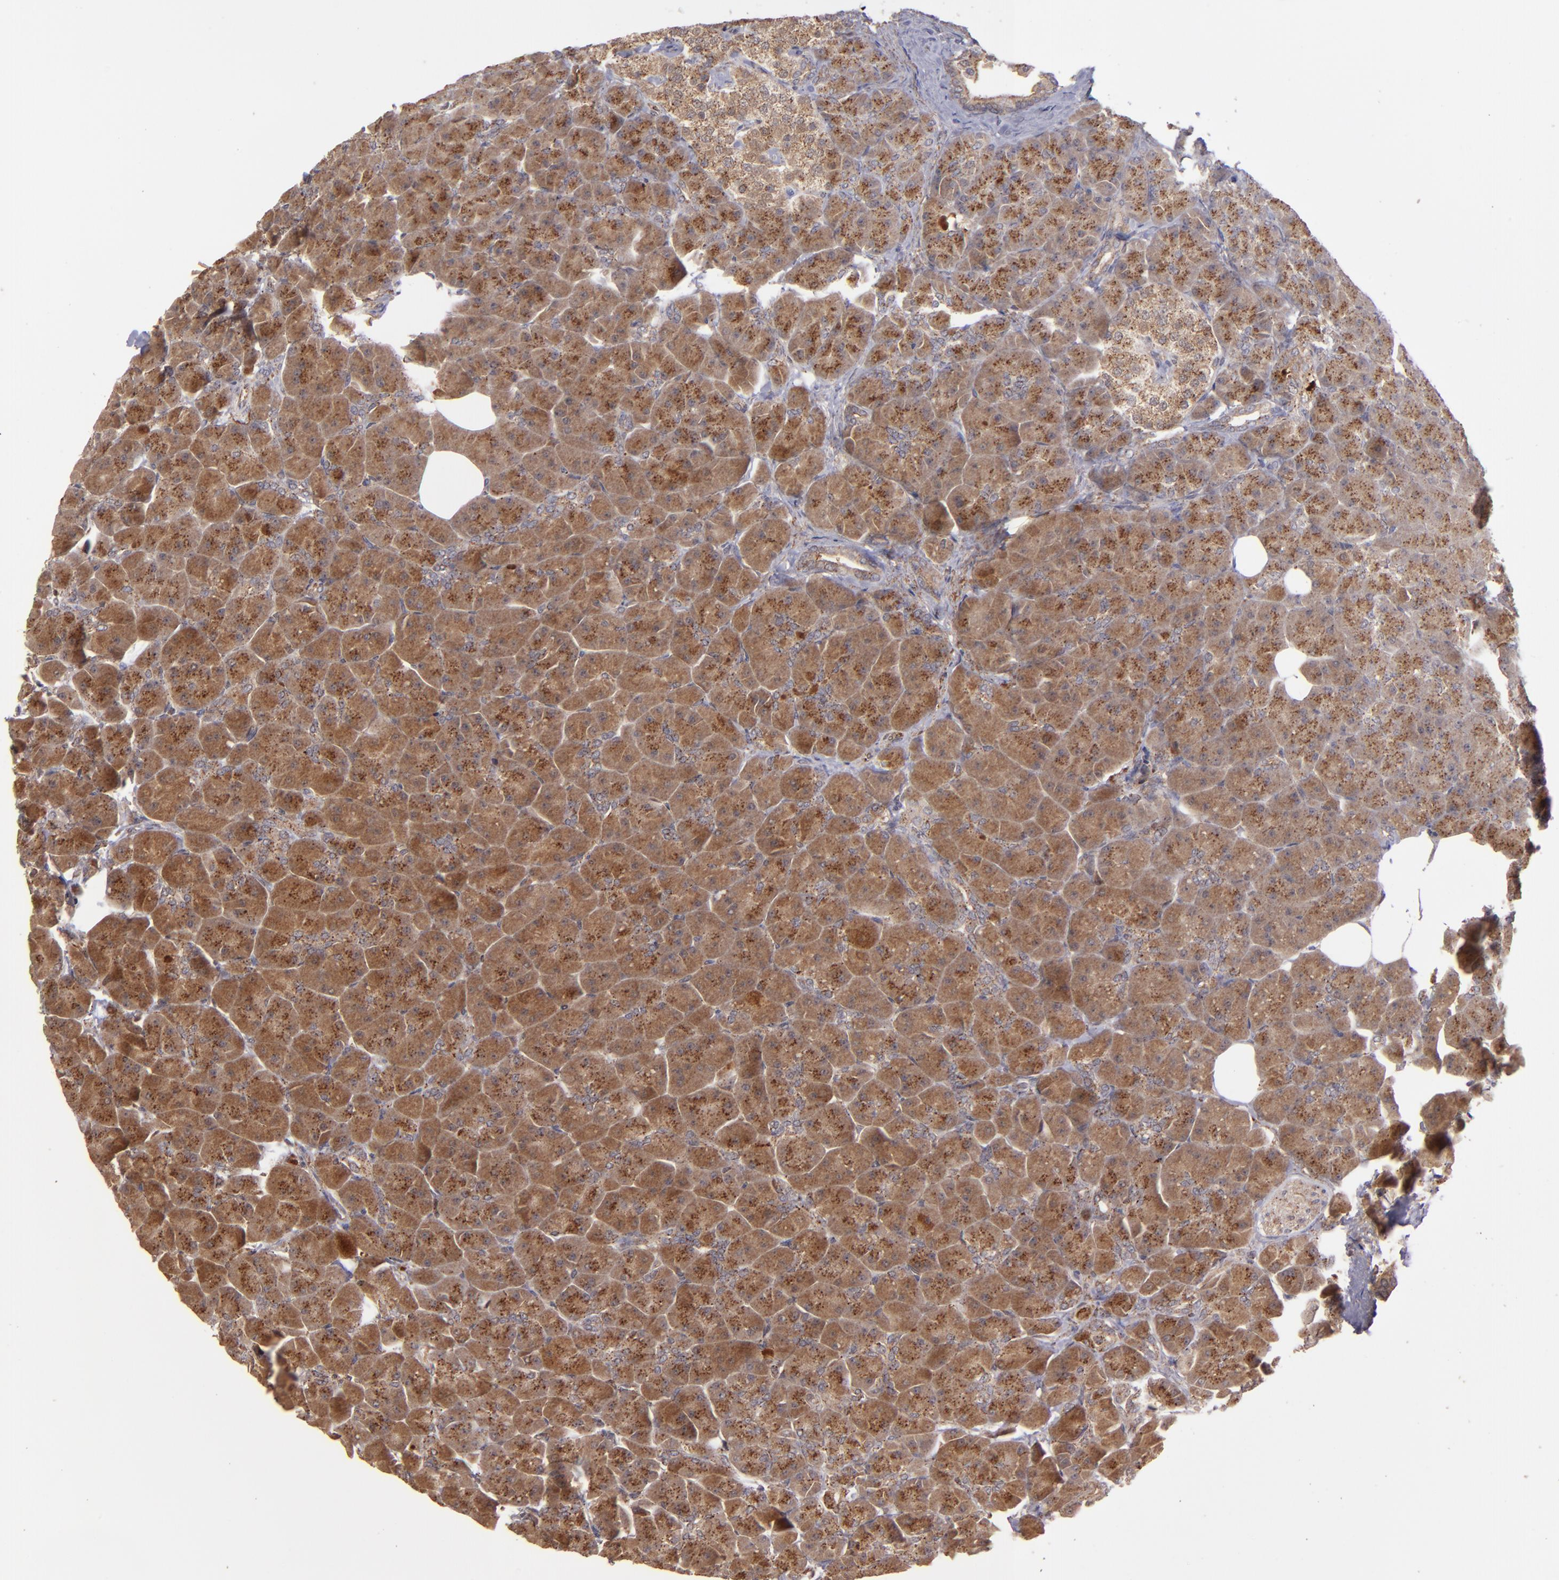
{"staining": {"intensity": "moderate", "quantity": ">75%", "location": "cytoplasmic/membranous"}, "tissue": "pancreas", "cell_type": "Exocrine glandular cells", "image_type": "normal", "snomed": [{"axis": "morphology", "description": "Normal tissue, NOS"}, {"axis": "topography", "description": "Pancreas"}], "caption": "Human pancreas stained for a protein (brown) exhibits moderate cytoplasmic/membranous positive expression in approximately >75% of exocrine glandular cells.", "gene": "ZFYVE1", "patient": {"sex": "male", "age": 66}}